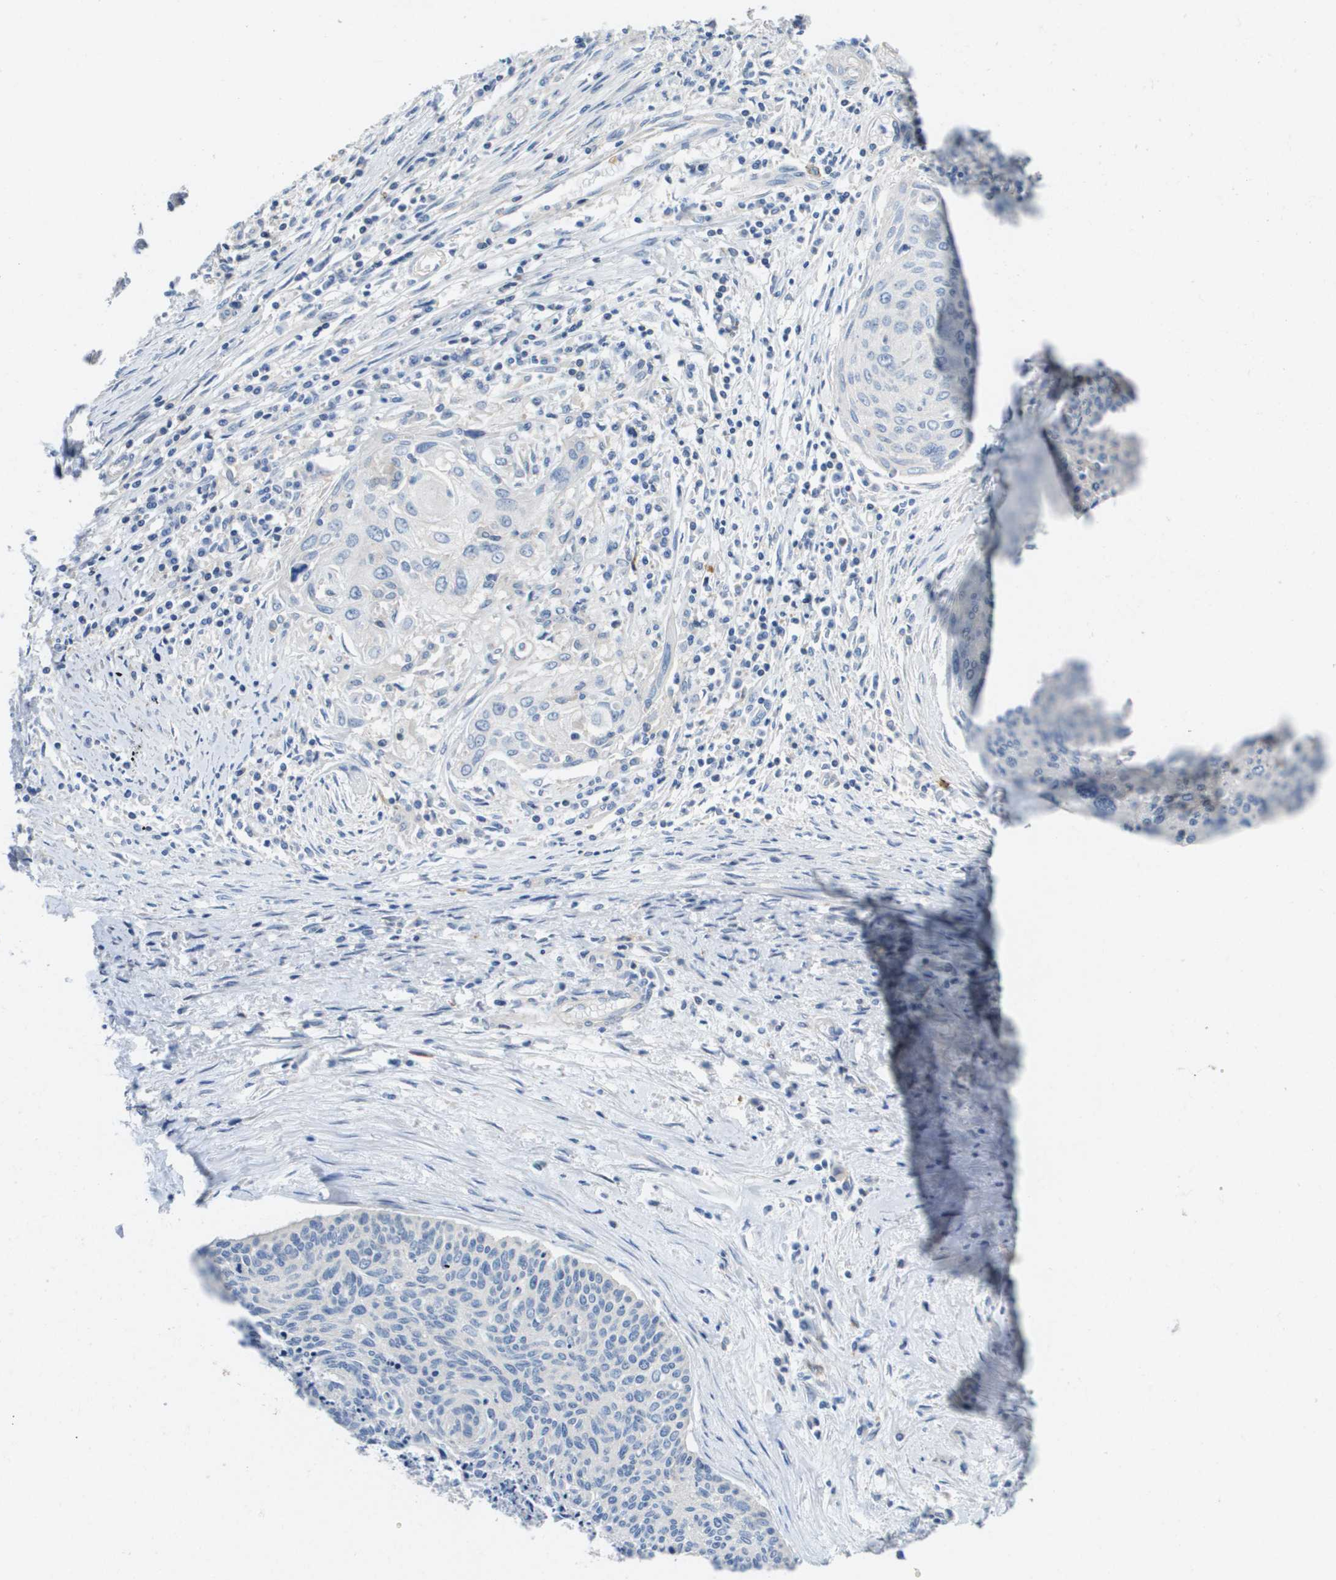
{"staining": {"intensity": "negative", "quantity": "none", "location": "none"}, "tissue": "cervical cancer", "cell_type": "Tumor cells", "image_type": "cancer", "snomed": [{"axis": "morphology", "description": "Squamous cell carcinoma, NOS"}, {"axis": "topography", "description": "Cervix"}], "caption": "Immunohistochemistry of human cervical squamous cell carcinoma displays no staining in tumor cells.", "gene": "SCN4B", "patient": {"sex": "female", "age": 55}}